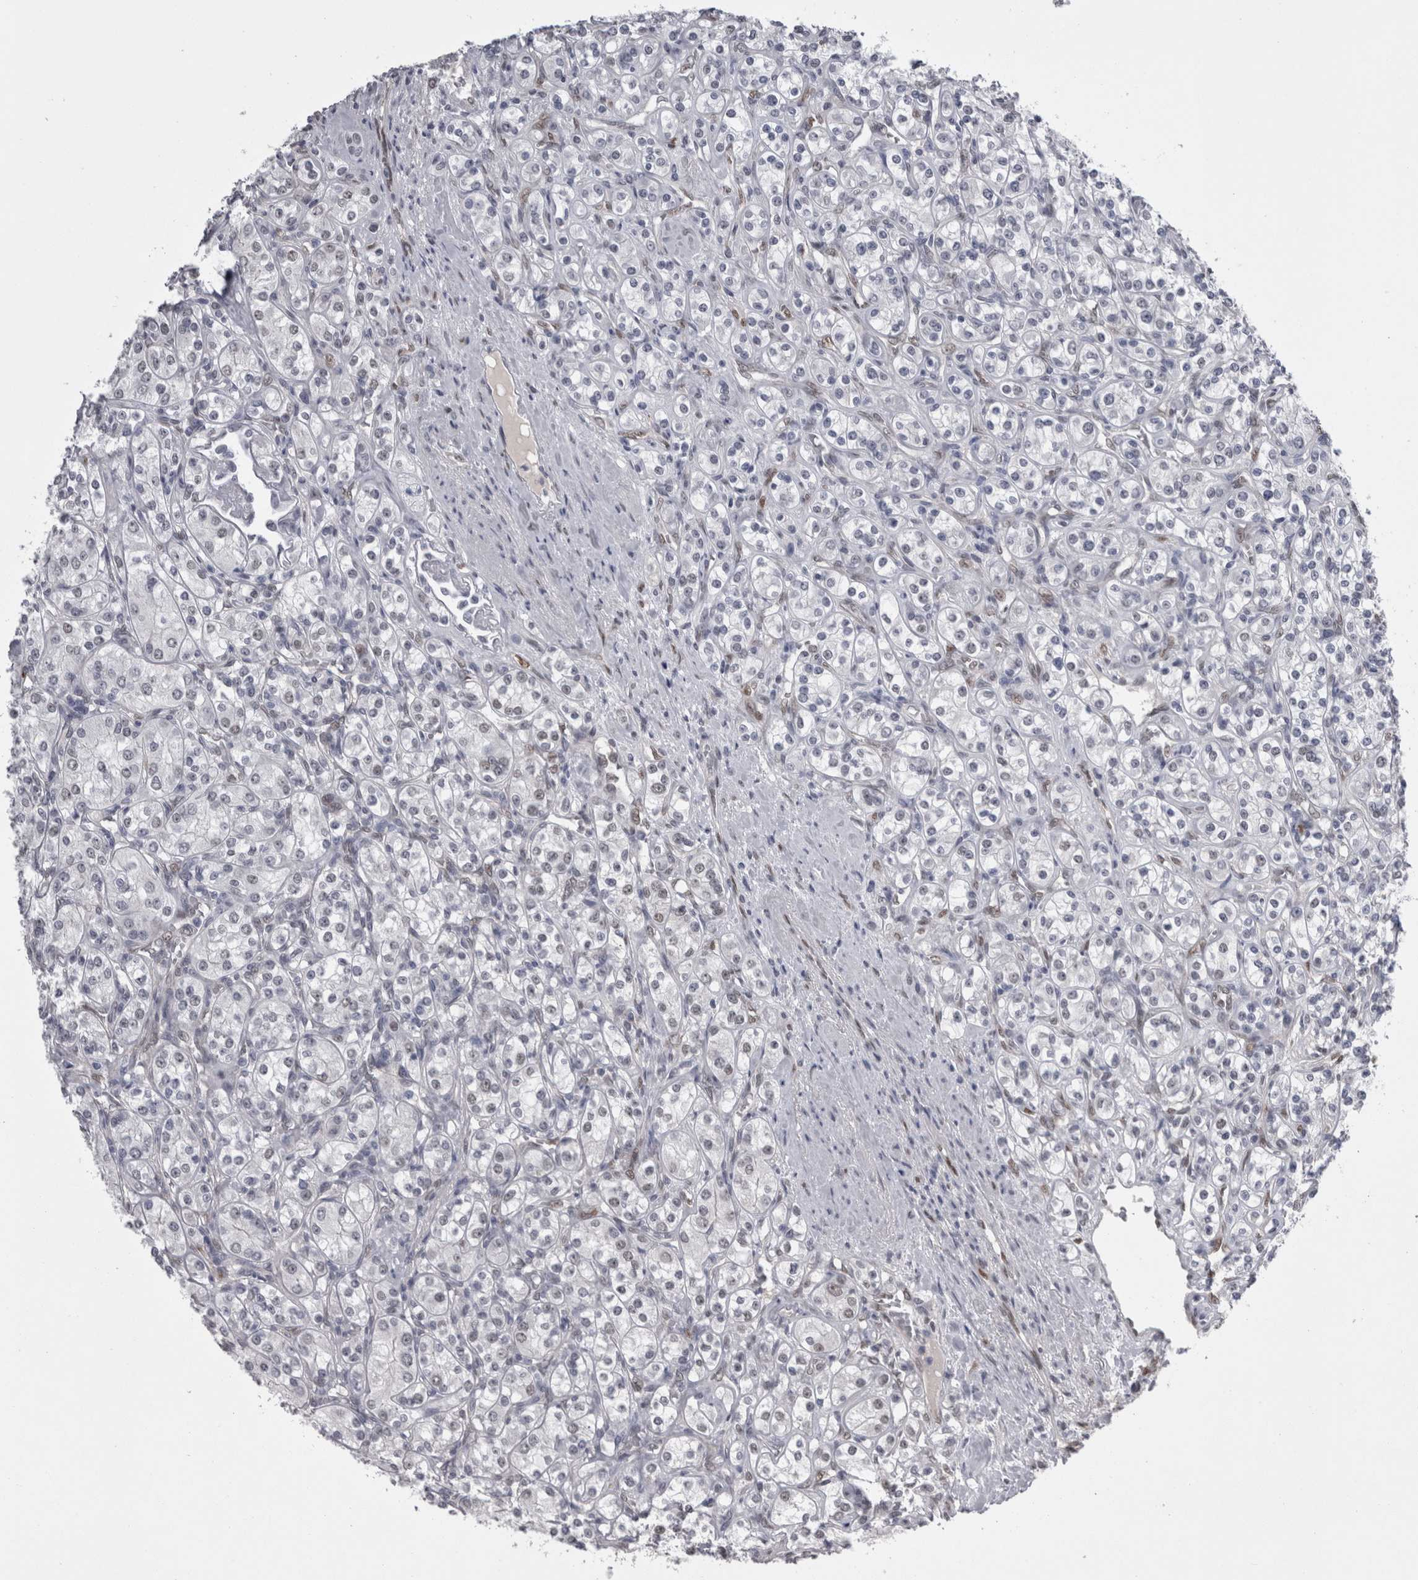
{"staining": {"intensity": "weak", "quantity": "25%-75%", "location": "nuclear"}, "tissue": "renal cancer", "cell_type": "Tumor cells", "image_type": "cancer", "snomed": [{"axis": "morphology", "description": "Adenocarcinoma, NOS"}, {"axis": "topography", "description": "Kidney"}], "caption": "The histopathology image shows staining of renal cancer, revealing weak nuclear protein positivity (brown color) within tumor cells. (DAB IHC, brown staining for protein, blue staining for nuclei).", "gene": "C1orf54", "patient": {"sex": "male", "age": 77}}